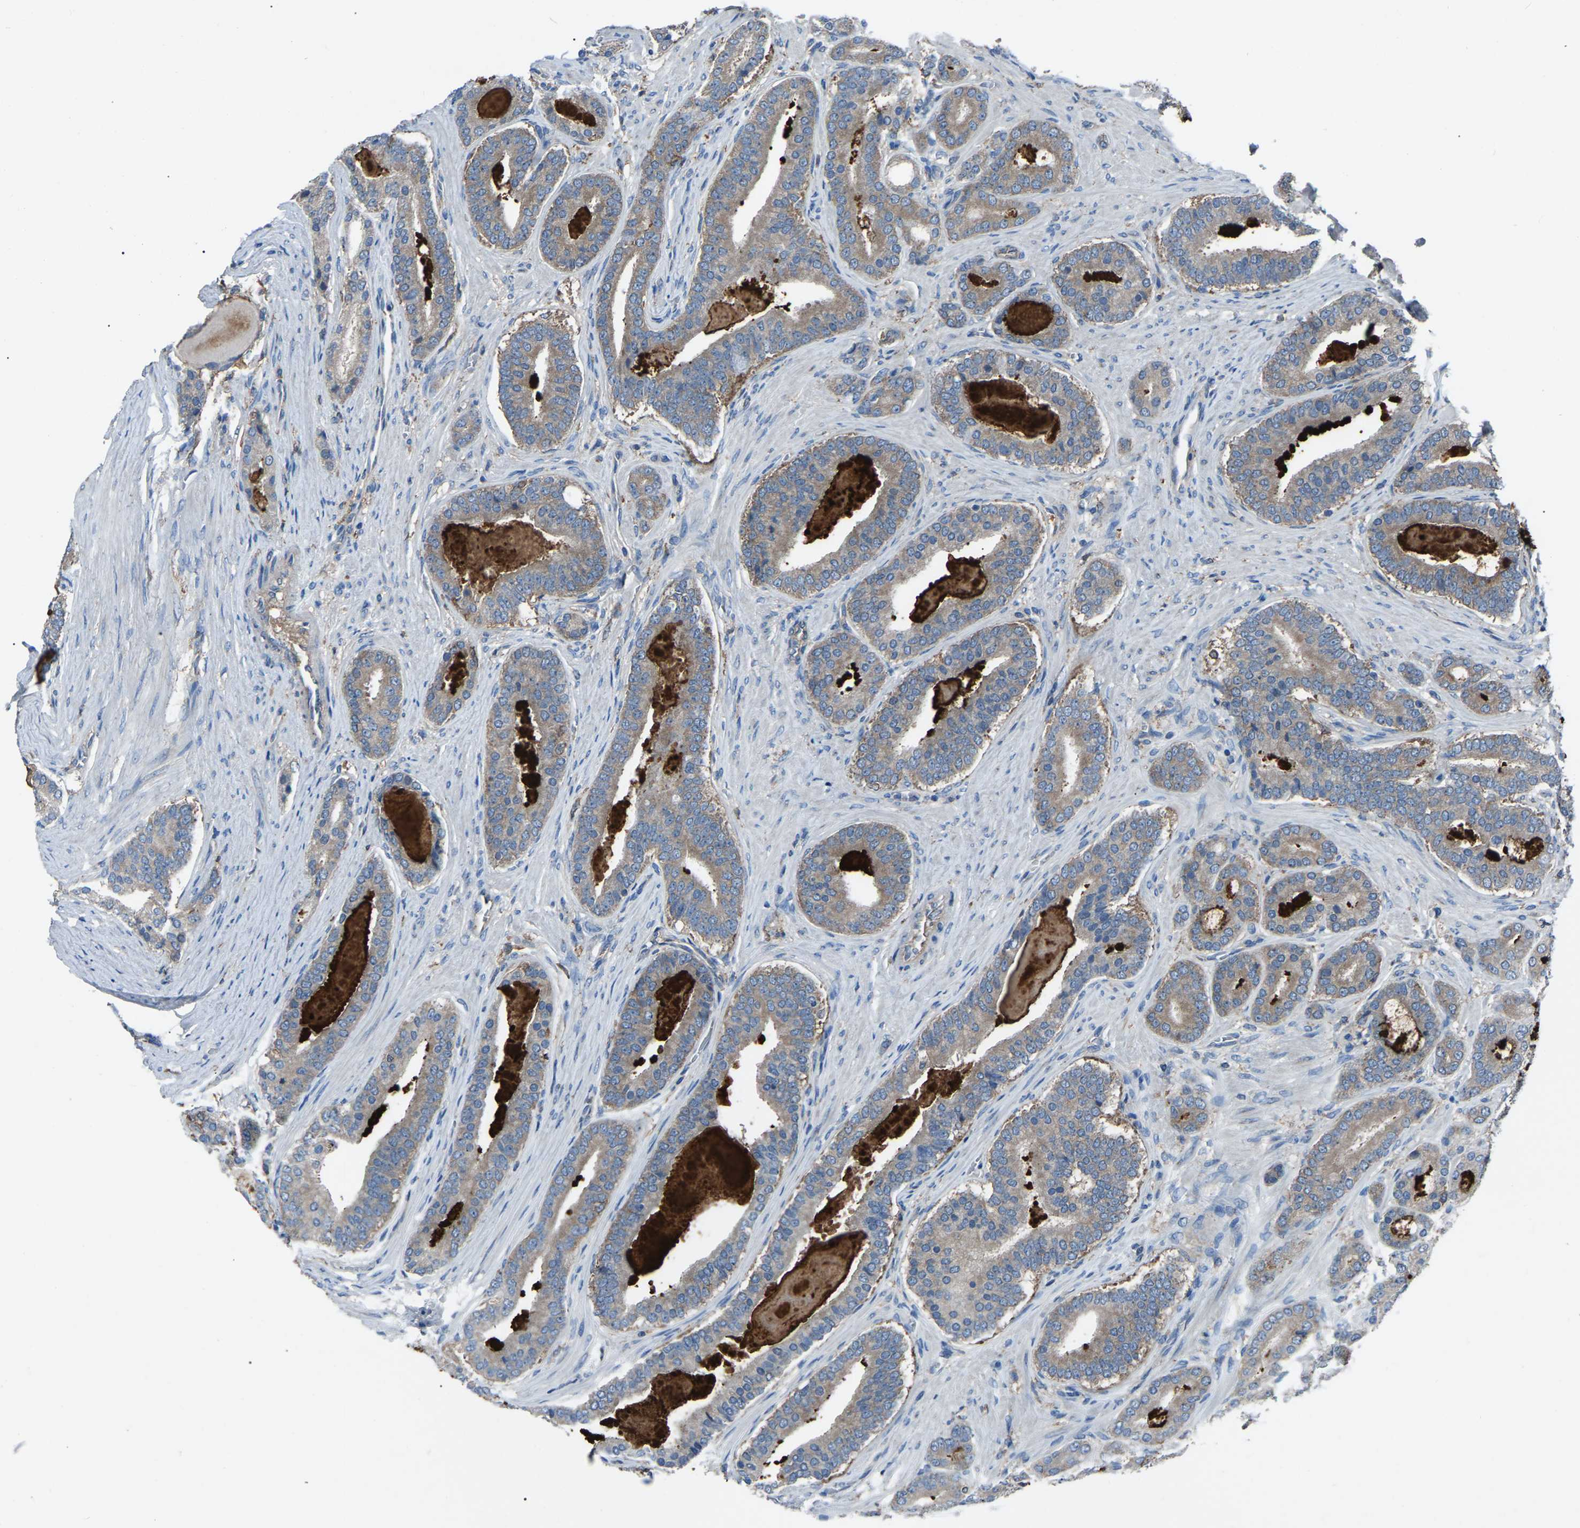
{"staining": {"intensity": "weak", "quantity": ">75%", "location": "cytoplasmic/membranous"}, "tissue": "prostate cancer", "cell_type": "Tumor cells", "image_type": "cancer", "snomed": [{"axis": "morphology", "description": "Adenocarcinoma, High grade"}, {"axis": "topography", "description": "Prostate"}], "caption": "Prostate high-grade adenocarcinoma stained for a protein reveals weak cytoplasmic/membranous positivity in tumor cells.", "gene": "AIMP1", "patient": {"sex": "male", "age": 60}}